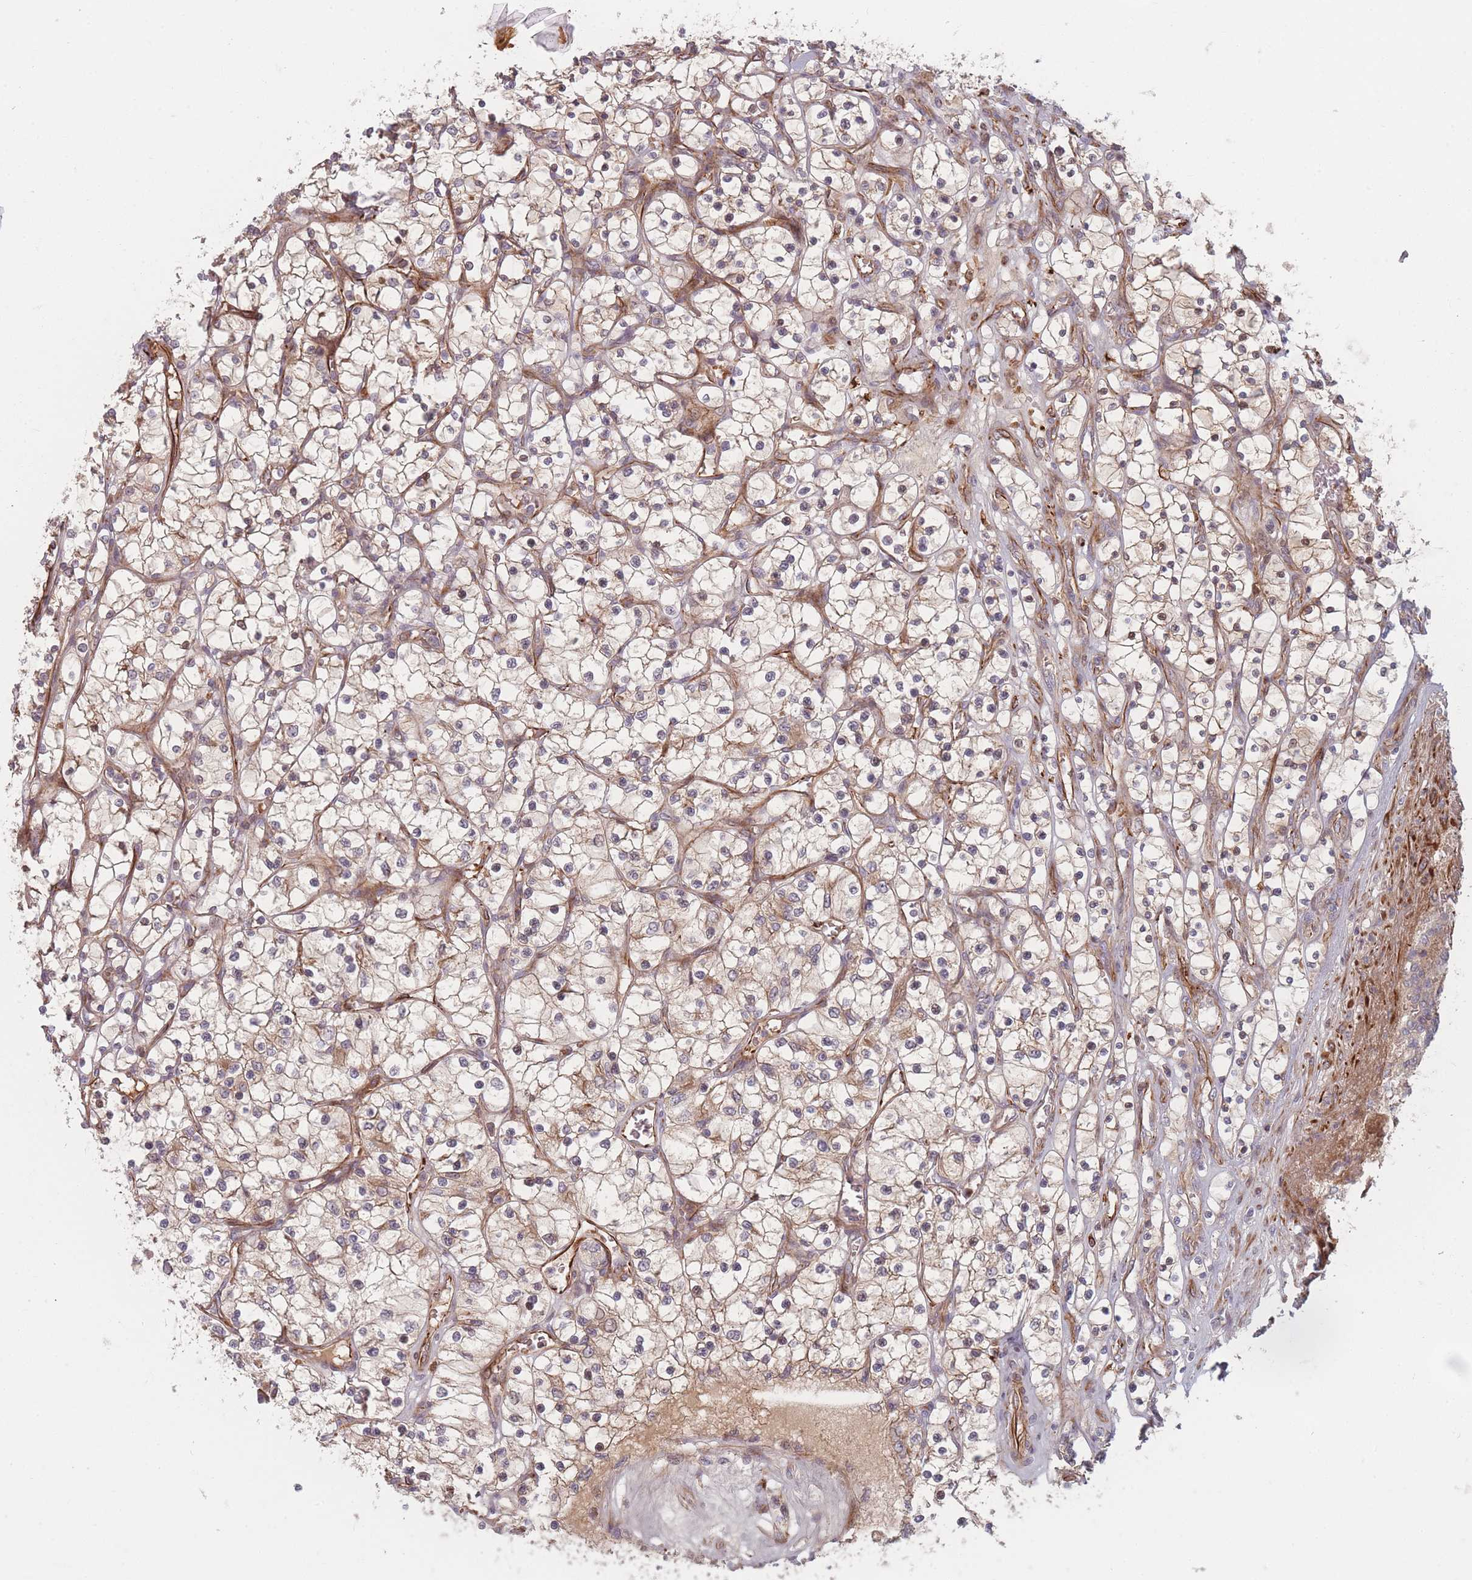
{"staining": {"intensity": "weak", "quantity": "25%-75%", "location": "cytoplasmic/membranous"}, "tissue": "renal cancer", "cell_type": "Tumor cells", "image_type": "cancer", "snomed": [{"axis": "morphology", "description": "Adenocarcinoma, NOS"}, {"axis": "topography", "description": "Kidney"}], "caption": "Immunohistochemistry of human renal cancer (adenocarcinoma) exhibits low levels of weak cytoplasmic/membranous staining in approximately 25%-75% of tumor cells.", "gene": "EEF1AKMT2", "patient": {"sex": "female", "age": 69}}